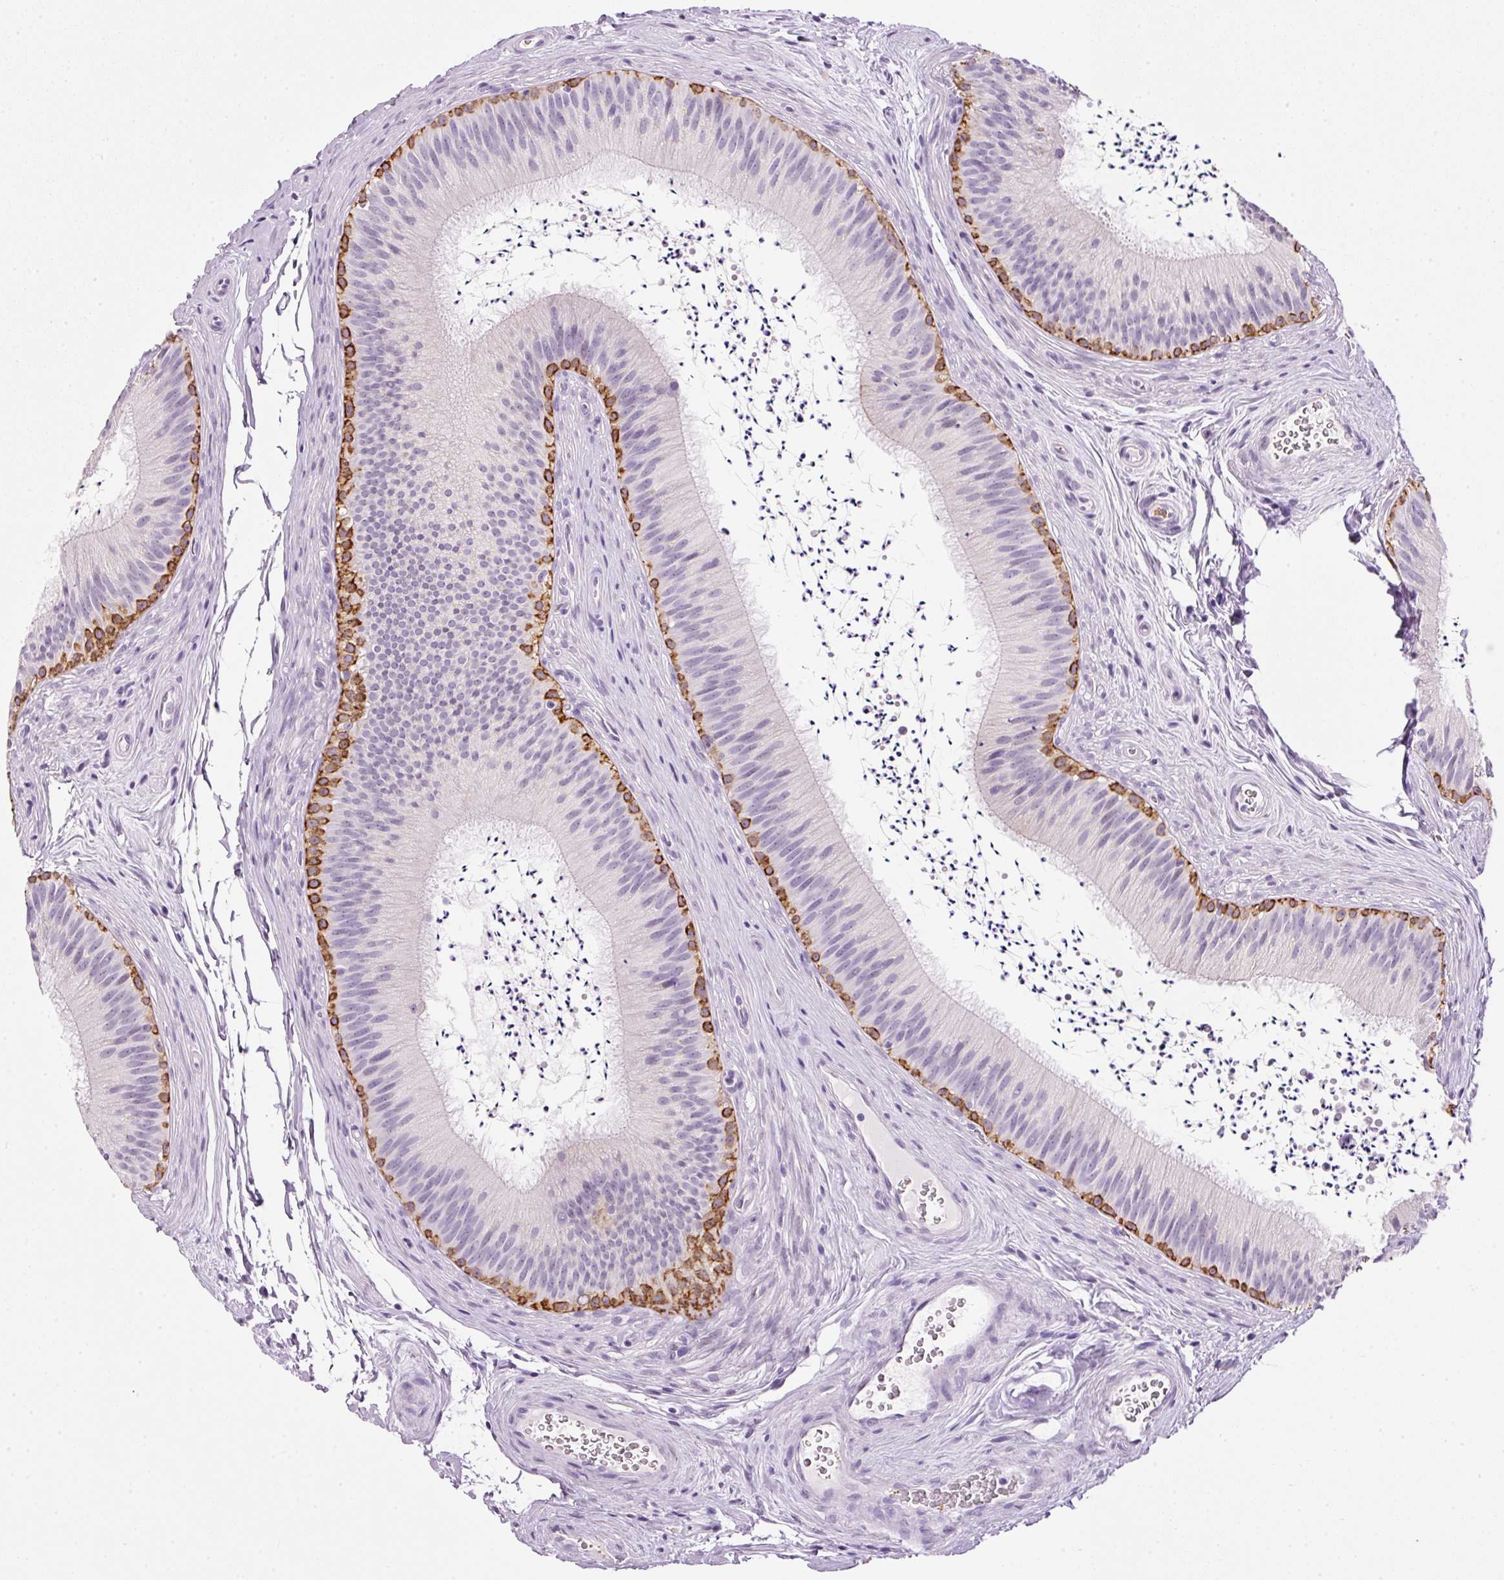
{"staining": {"intensity": "strong", "quantity": "25%-75%", "location": "cytoplasmic/membranous"}, "tissue": "epididymis", "cell_type": "Glandular cells", "image_type": "normal", "snomed": [{"axis": "morphology", "description": "Normal tissue, NOS"}, {"axis": "topography", "description": "Epididymis"}], "caption": "IHC of normal human epididymis shows high levels of strong cytoplasmic/membranous positivity in about 25%-75% of glandular cells.", "gene": "SRC", "patient": {"sex": "male", "age": 24}}